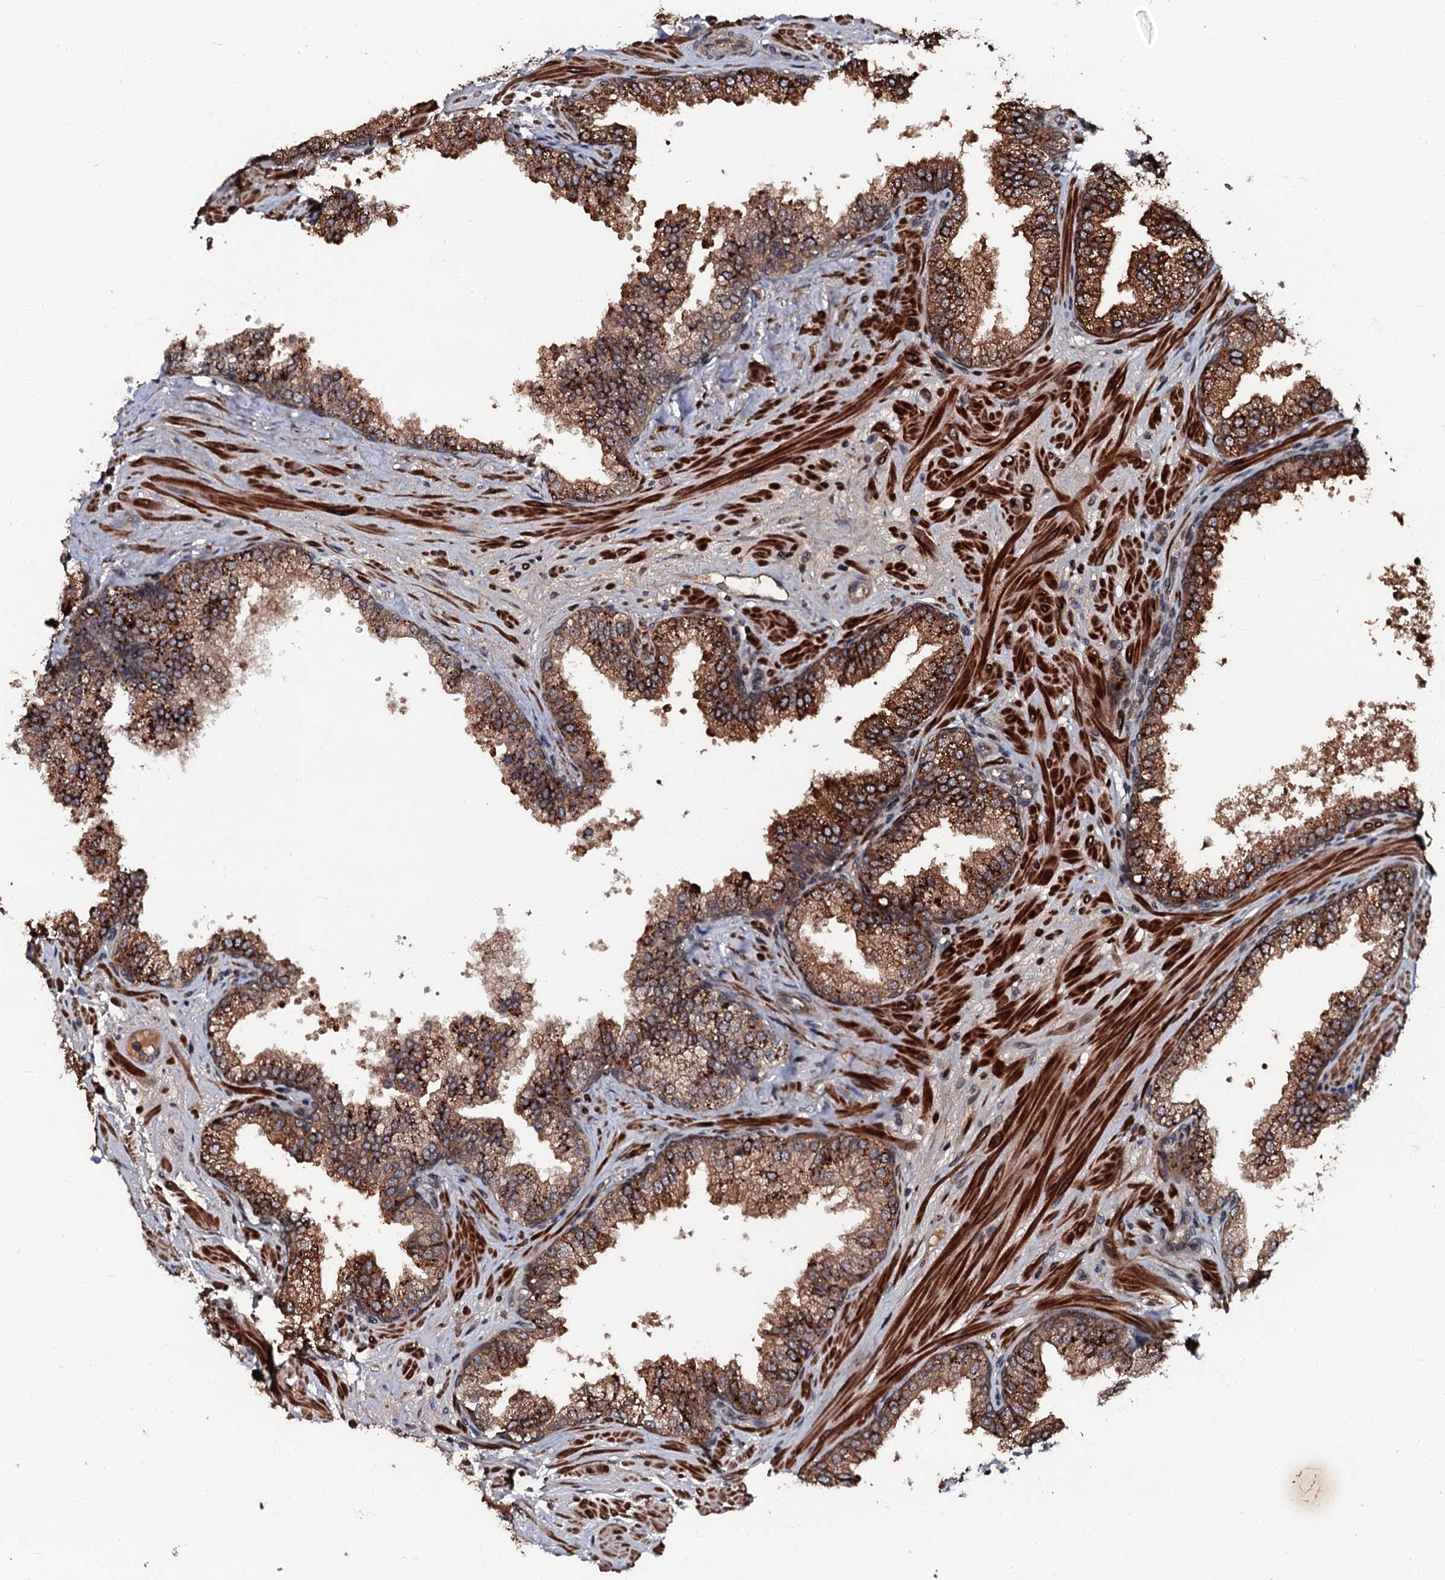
{"staining": {"intensity": "strong", "quantity": ">75%", "location": "cytoplasmic/membranous"}, "tissue": "prostate", "cell_type": "Glandular cells", "image_type": "normal", "snomed": [{"axis": "morphology", "description": "Normal tissue, NOS"}, {"axis": "topography", "description": "Prostate"}], "caption": "The photomicrograph shows a brown stain indicating the presence of a protein in the cytoplasmic/membranous of glandular cells in prostate. The staining was performed using DAB (3,3'-diaminobenzidine) to visualize the protein expression in brown, while the nuclei were stained in blue with hematoxylin (Magnification: 20x).", "gene": "N4BP1", "patient": {"sex": "male", "age": 60}}